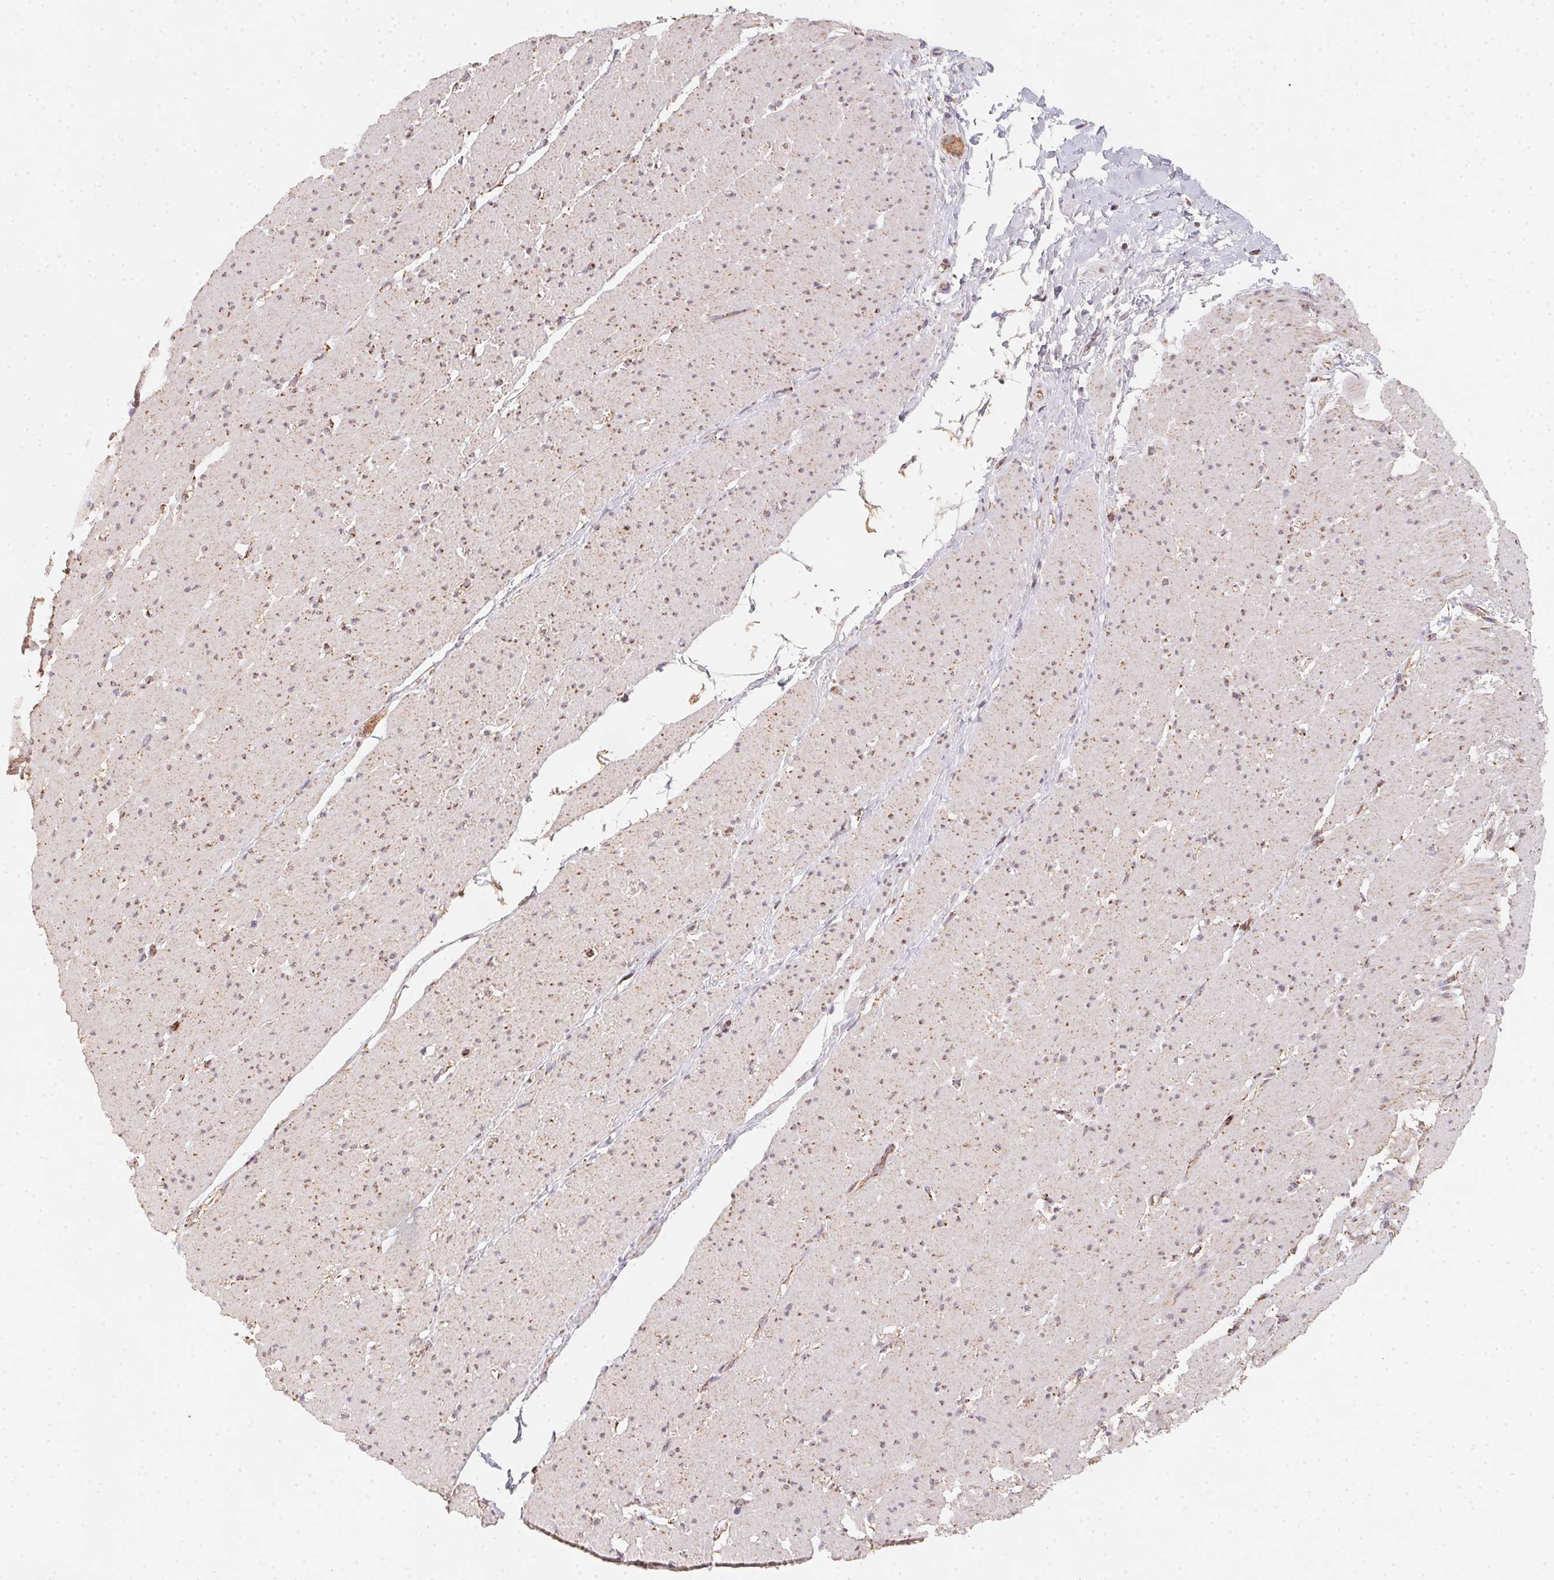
{"staining": {"intensity": "moderate", "quantity": "25%-75%", "location": "cytoplasmic/membranous"}, "tissue": "smooth muscle", "cell_type": "Smooth muscle cells", "image_type": "normal", "snomed": [{"axis": "morphology", "description": "Normal tissue, NOS"}, {"axis": "topography", "description": "Smooth muscle"}, {"axis": "topography", "description": "Rectum"}], "caption": "Immunohistochemical staining of benign smooth muscle shows medium levels of moderate cytoplasmic/membranous positivity in approximately 25%-75% of smooth muscle cells. The protein is stained brown, and the nuclei are stained in blue (DAB IHC with brightfield microscopy, high magnification).", "gene": "NDUFS6", "patient": {"sex": "male", "age": 53}}